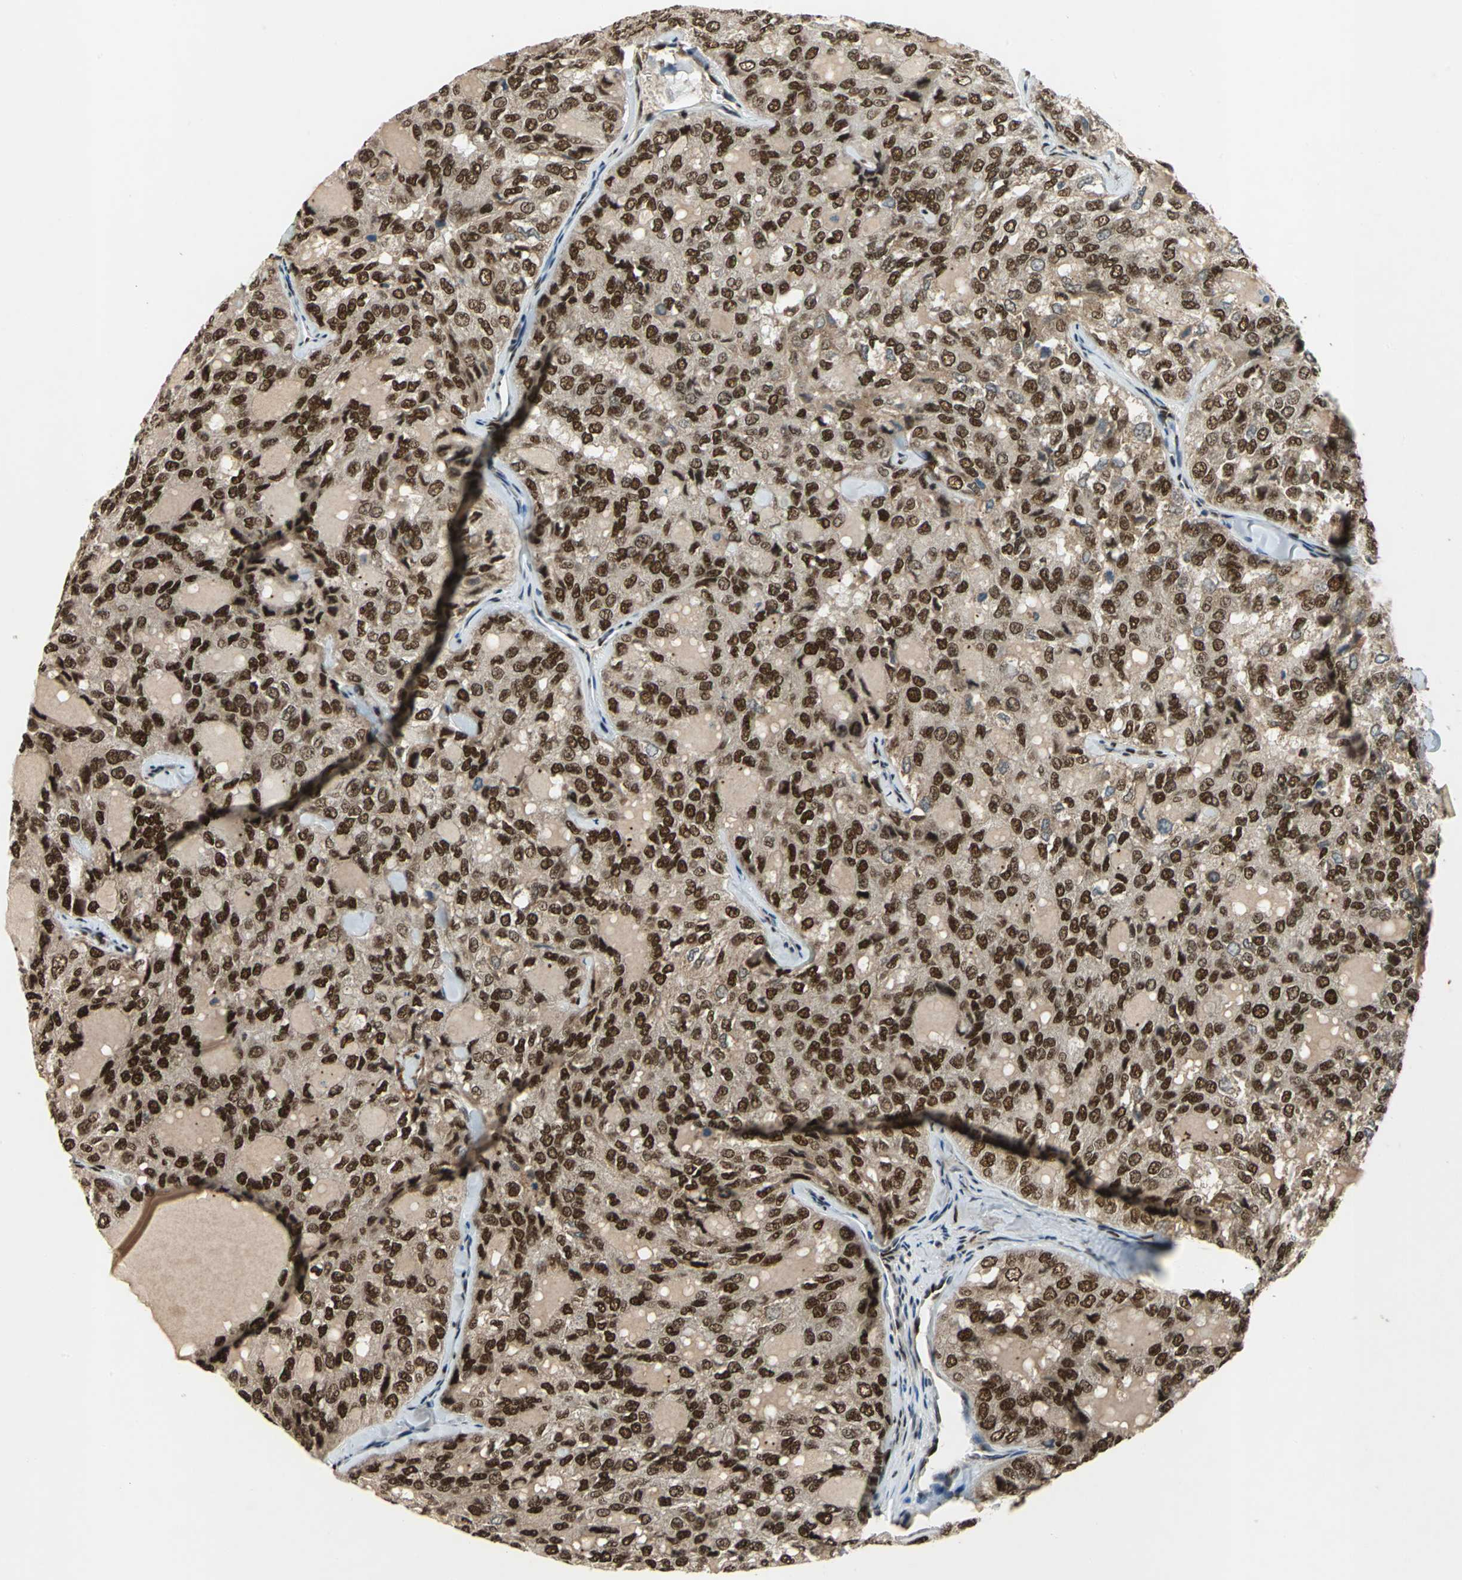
{"staining": {"intensity": "strong", "quantity": ">75%", "location": "cytoplasmic/membranous,nuclear"}, "tissue": "thyroid cancer", "cell_type": "Tumor cells", "image_type": "cancer", "snomed": [{"axis": "morphology", "description": "Follicular adenoma carcinoma, NOS"}, {"axis": "topography", "description": "Thyroid gland"}], "caption": "Thyroid follicular adenoma carcinoma stained with a protein marker reveals strong staining in tumor cells.", "gene": "MTA2", "patient": {"sex": "male", "age": 75}}